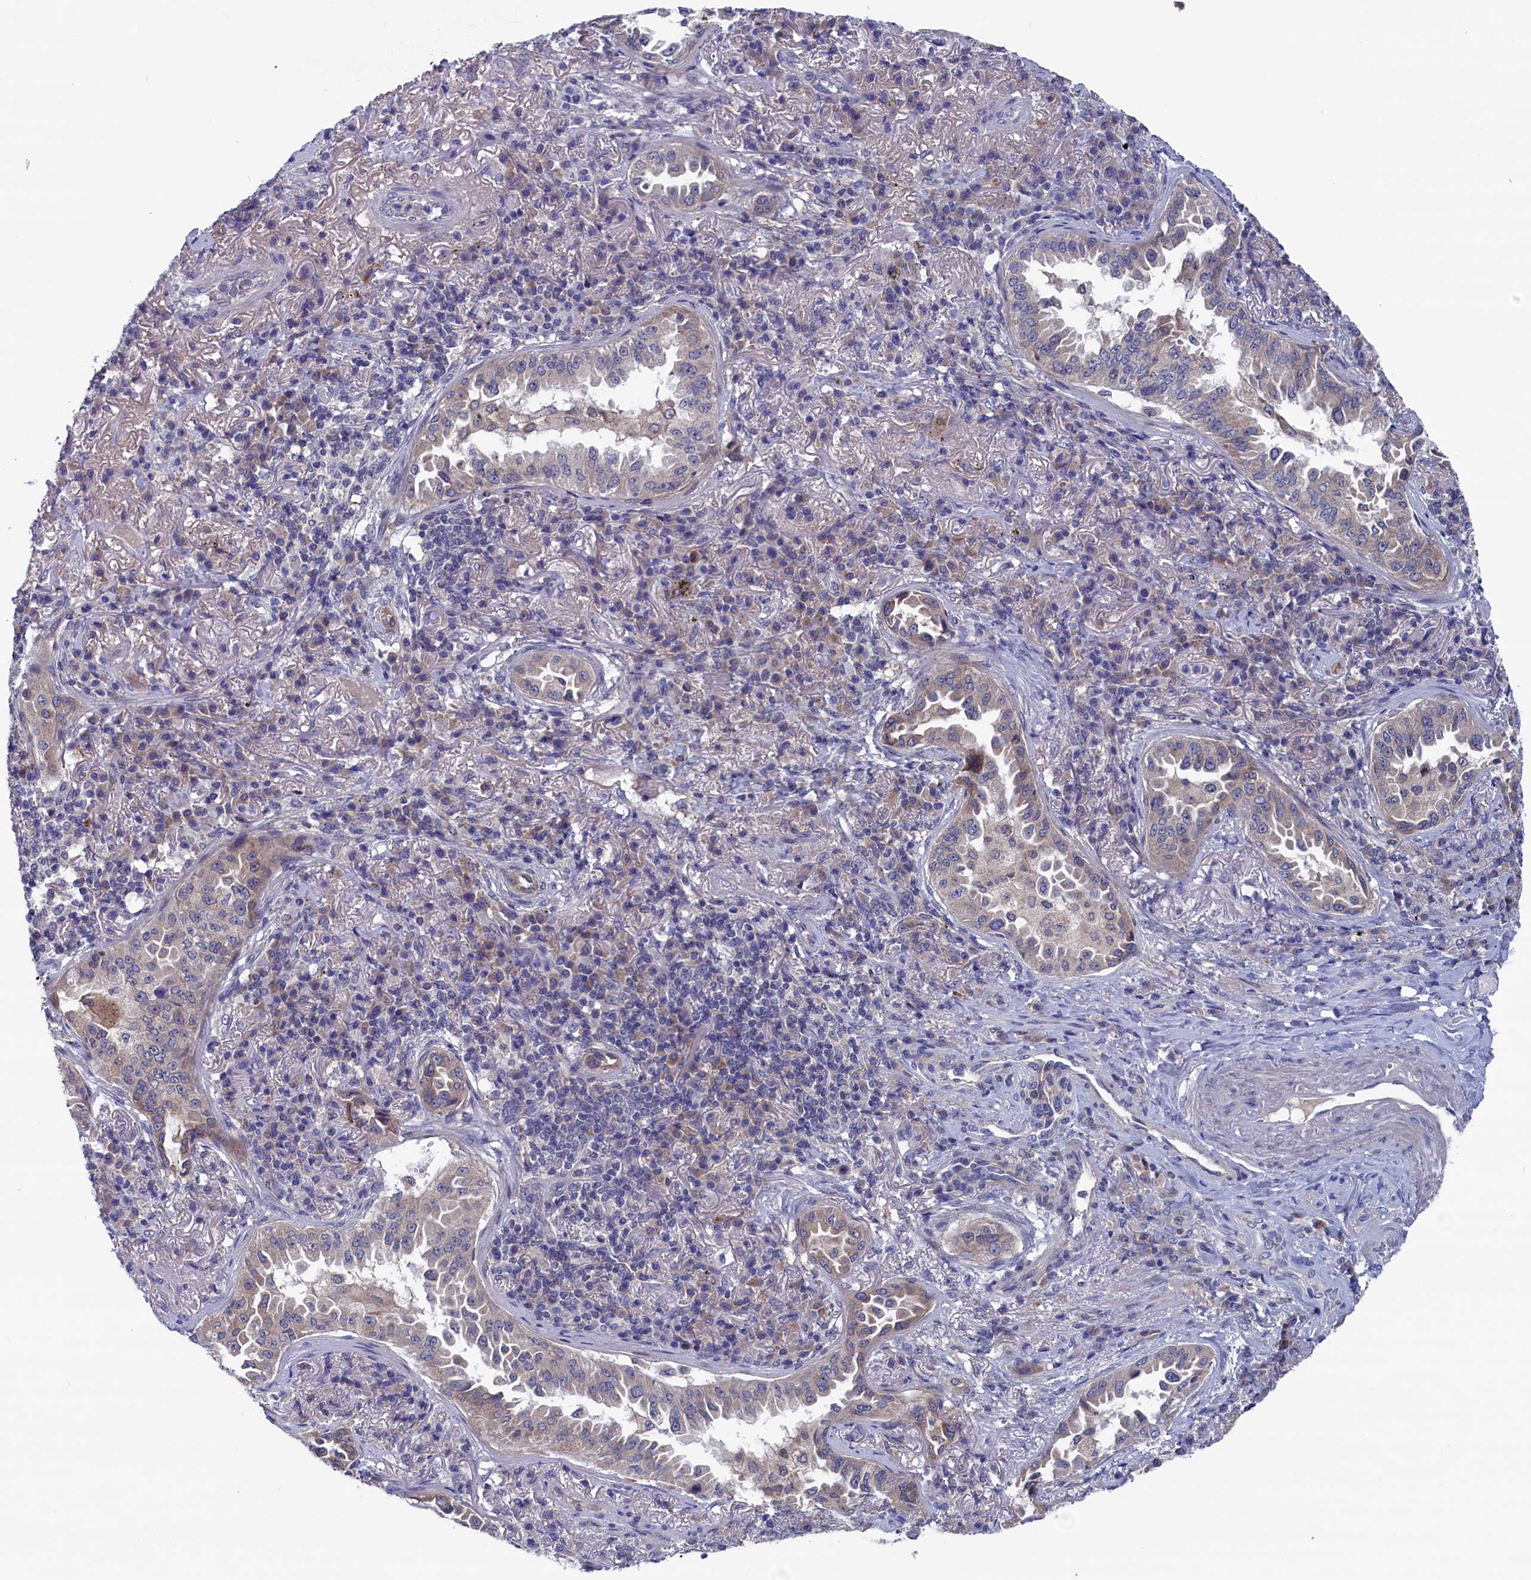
{"staining": {"intensity": "weak", "quantity": "25%-75%", "location": "cytoplasmic/membranous"}, "tissue": "lung cancer", "cell_type": "Tumor cells", "image_type": "cancer", "snomed": [{"axis": "morphology", "description": "Adenocarcinoma, NOS"}, {"axis": "topography", "description": "Lung"}], "caption": "Lung cancer was stained to show a protein in brown. There is low levels of weak cytoplasmic/membranous positivity in approximately 25%-75% of tumor cells.", "gene": "SPATA13", "patient": {"sex": "female", "age": 69}}